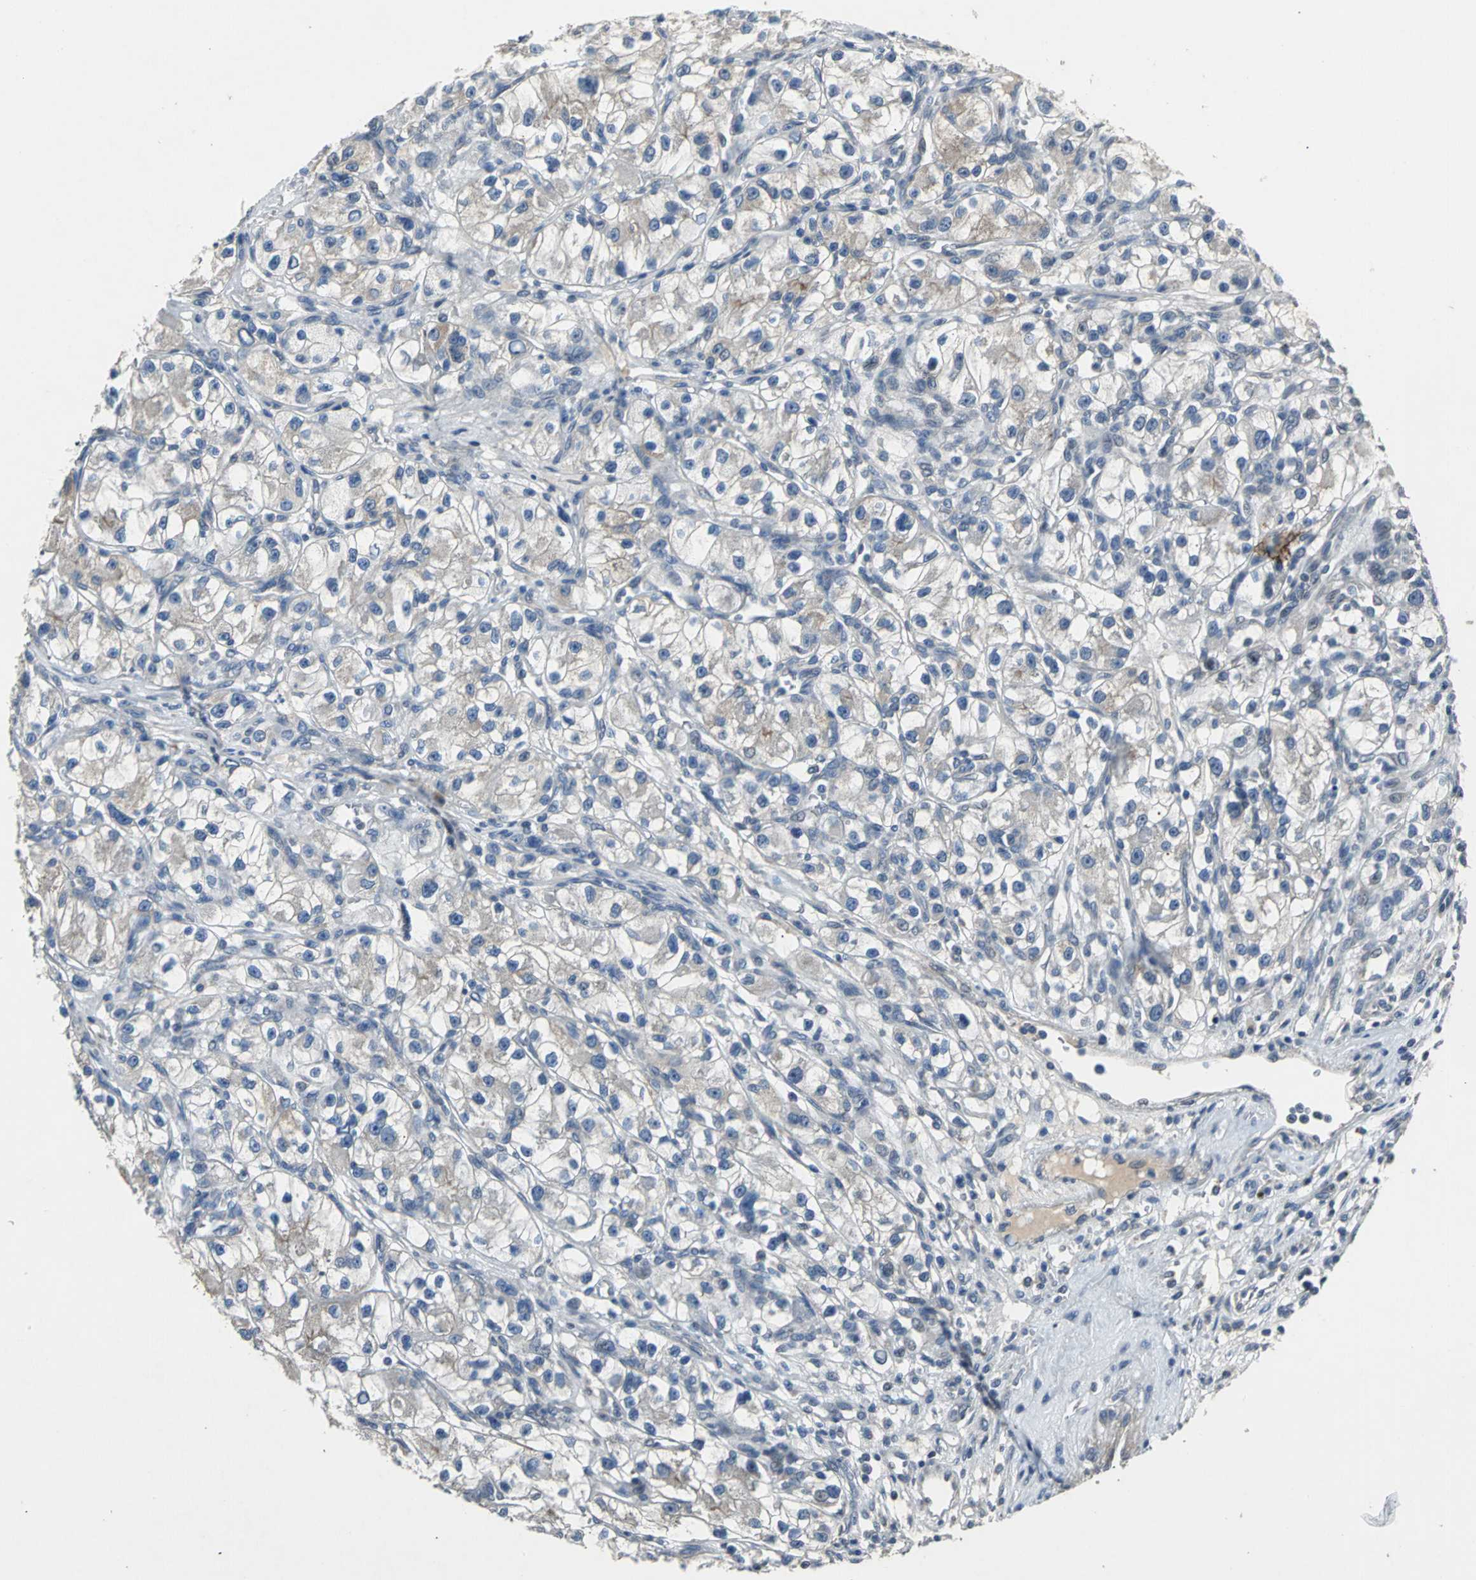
{"staining": {"intensity": "weak", "quantity": "25%-75%", "location": "cytoplasmic/membranous"}, "tissue": "renal cancer", "cell_type": "Tumor cells", "image_type": "cancer", "snomed": [{"axis": "morphology", "description": "Adenocarcinoma, NOS"}, {"axis": "topography", "description": "Kidney"}], "caption": "Adenocarcinoma (renal) stained with DAB immunohistochemistry (IHC) reveals low levels of weak cytoplasmic/membranous expression in about 25%-75% of tumor cells.", "gene": "JADE3", "patient": {"sex": "female", "age": 57}}